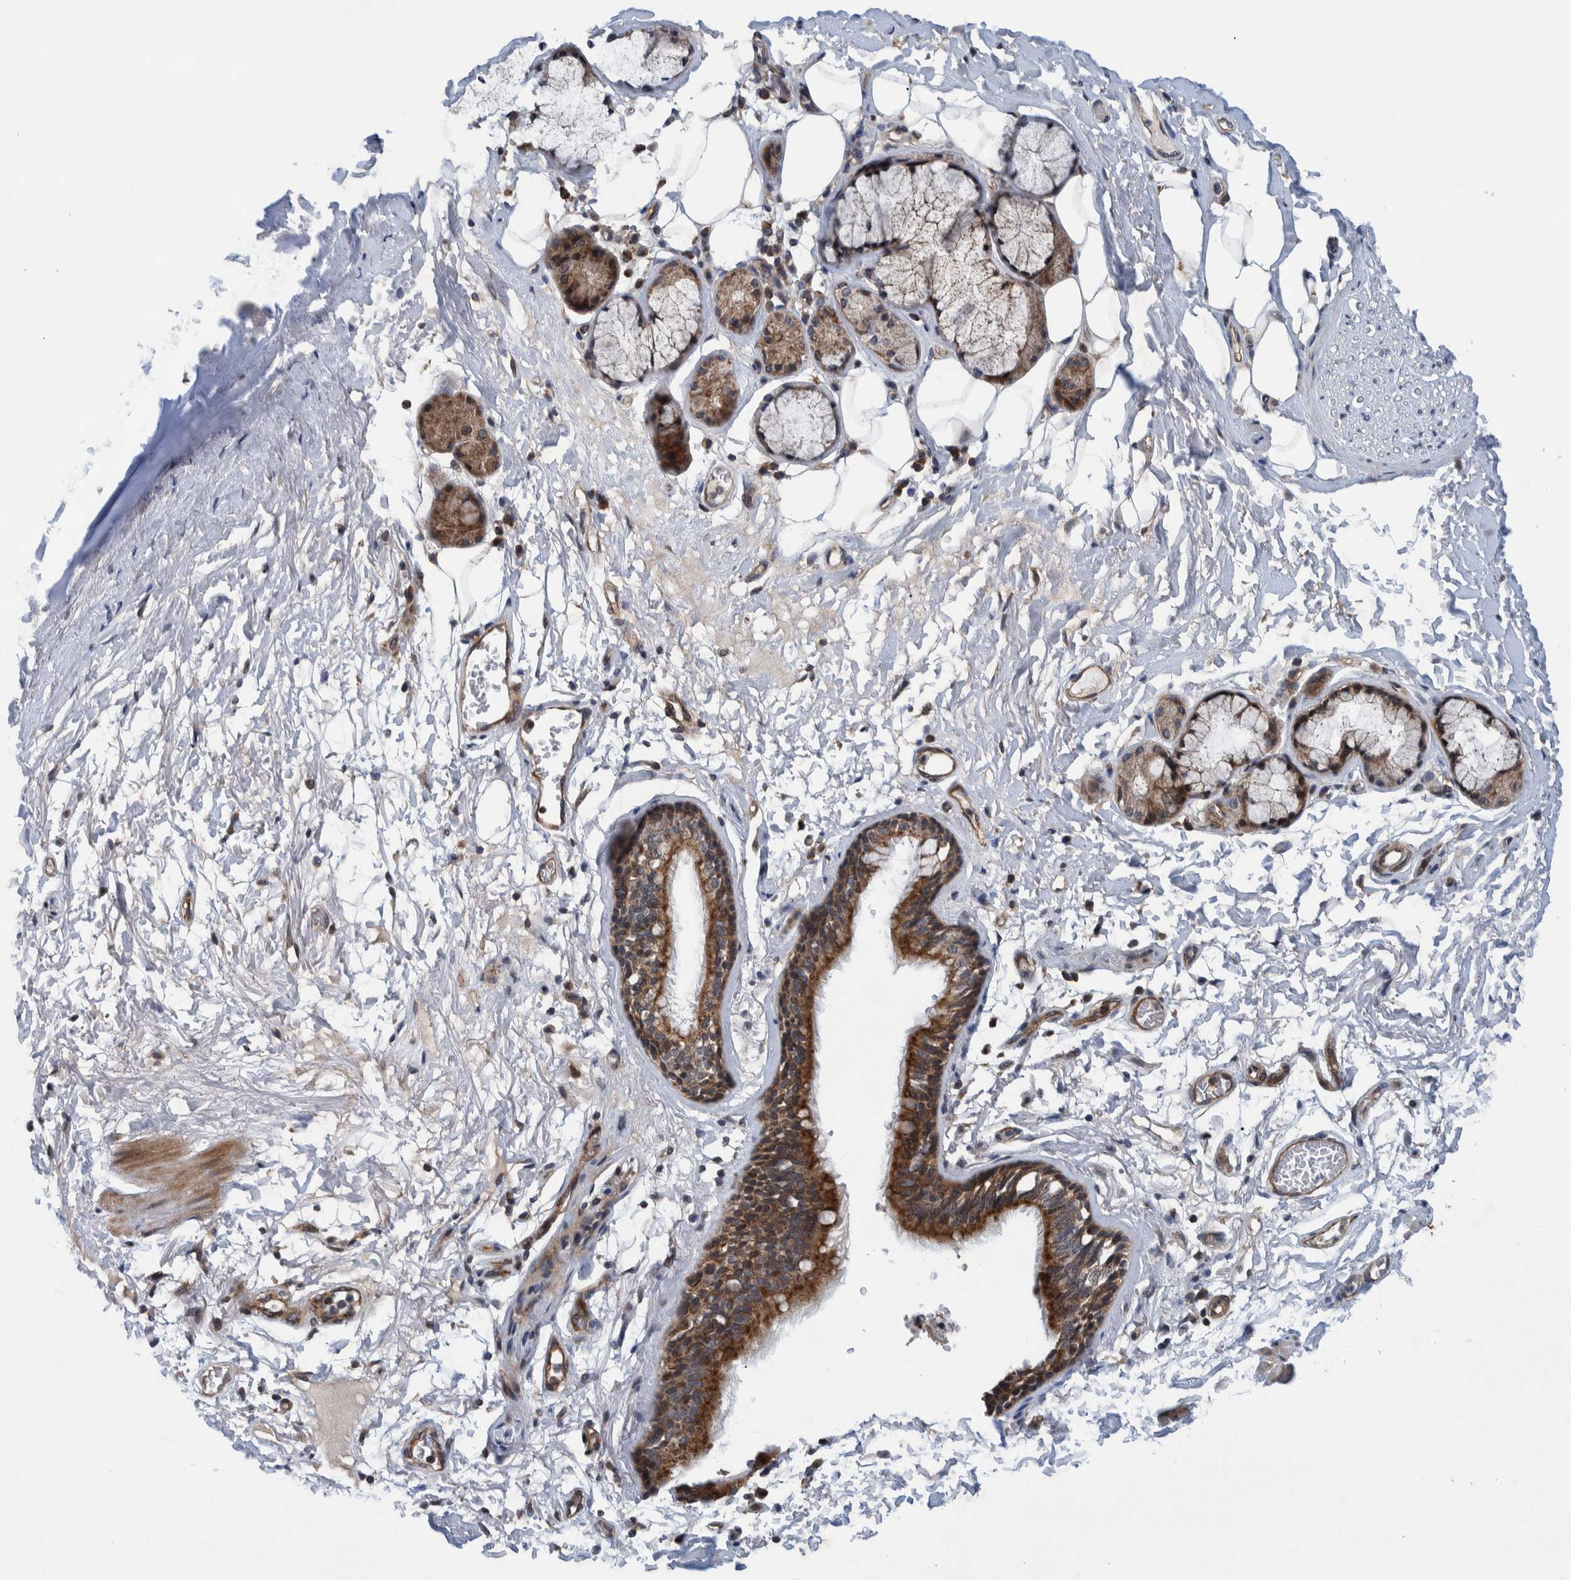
{"staining": {"intensity": "strong", "quantity": ">75%", "location": "cytoplasmic/membranous"}, "tissue": "bronchus", "cell_type": "Respiratory epithelial cells", "image_type": "normal", "snomed": [{"axis": "morphology", "description": "Normal tissue, NOS"}, {"axis": "topography", "description": "Cartilage tissue"}], "caption": "DAB immunohistochemical staining of unremarkable human bronchus shows strong cytoplasmic/membranous protein staining in approximately >75% of respiratory epithelial cells.", "gene": "MRPS7", "patient": {"sex": "female", "age": 63}}